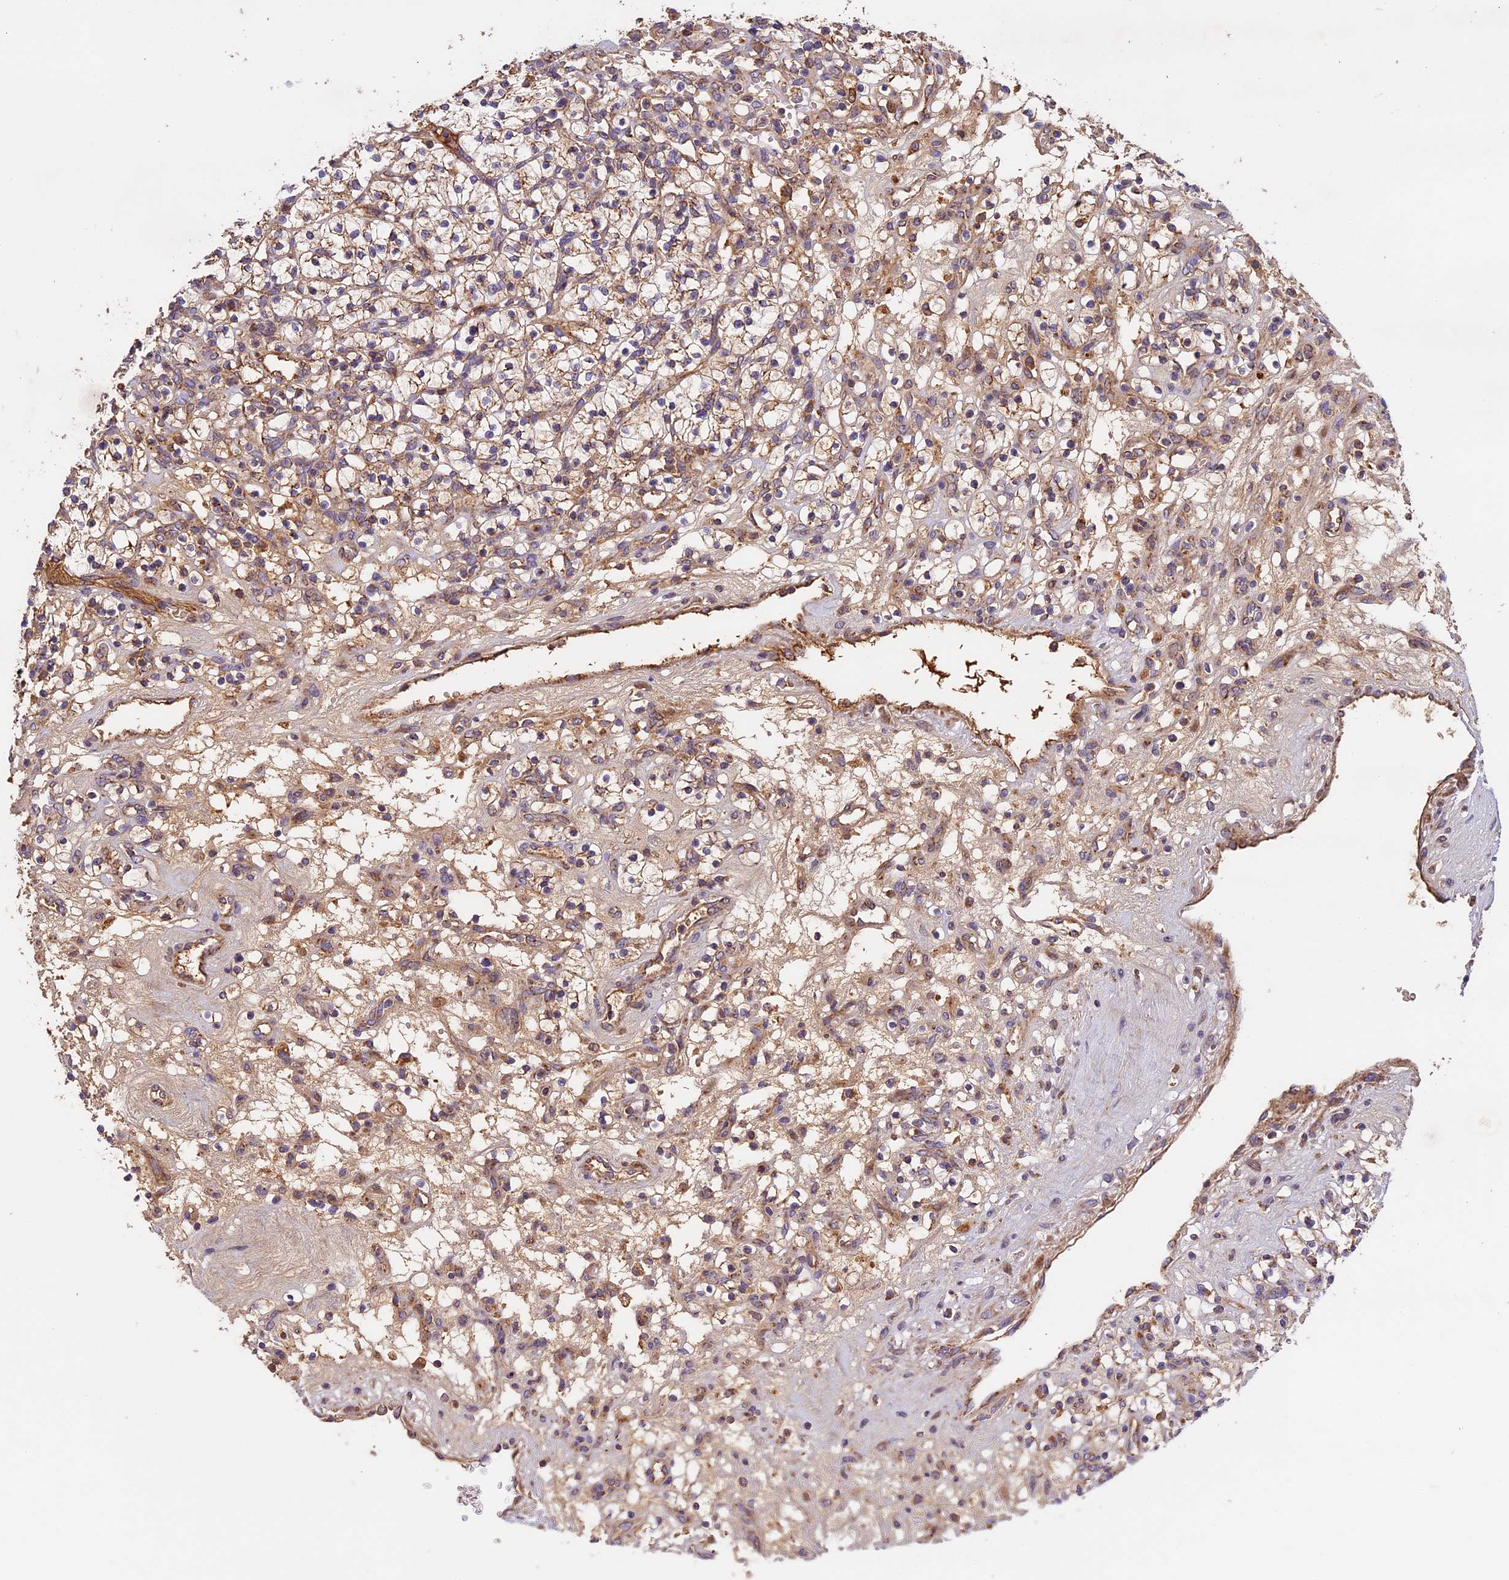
{"staining": {"intensity": "moderate", "quantity": ">75%", "location": "cytoplasmic/membranous"}, "tissue": "renal cancer", "cell_type": "Tumor cells", "image_type": "cancer", "snomed": [{"axis": "morphology", "description": "Adenocarcinoma, NOS"}, {"axis": "topography", "description": "Kidney"}], "caption": "Tumor cells display medium levels of moderate cytoplasmic/membranous positivity in approximately >75% of cells in human renal cancer. (IHC, brightfield microscopy, high magnification).", "gene": "OCEL1", "patient": {"sex": "female", "age": 57}}